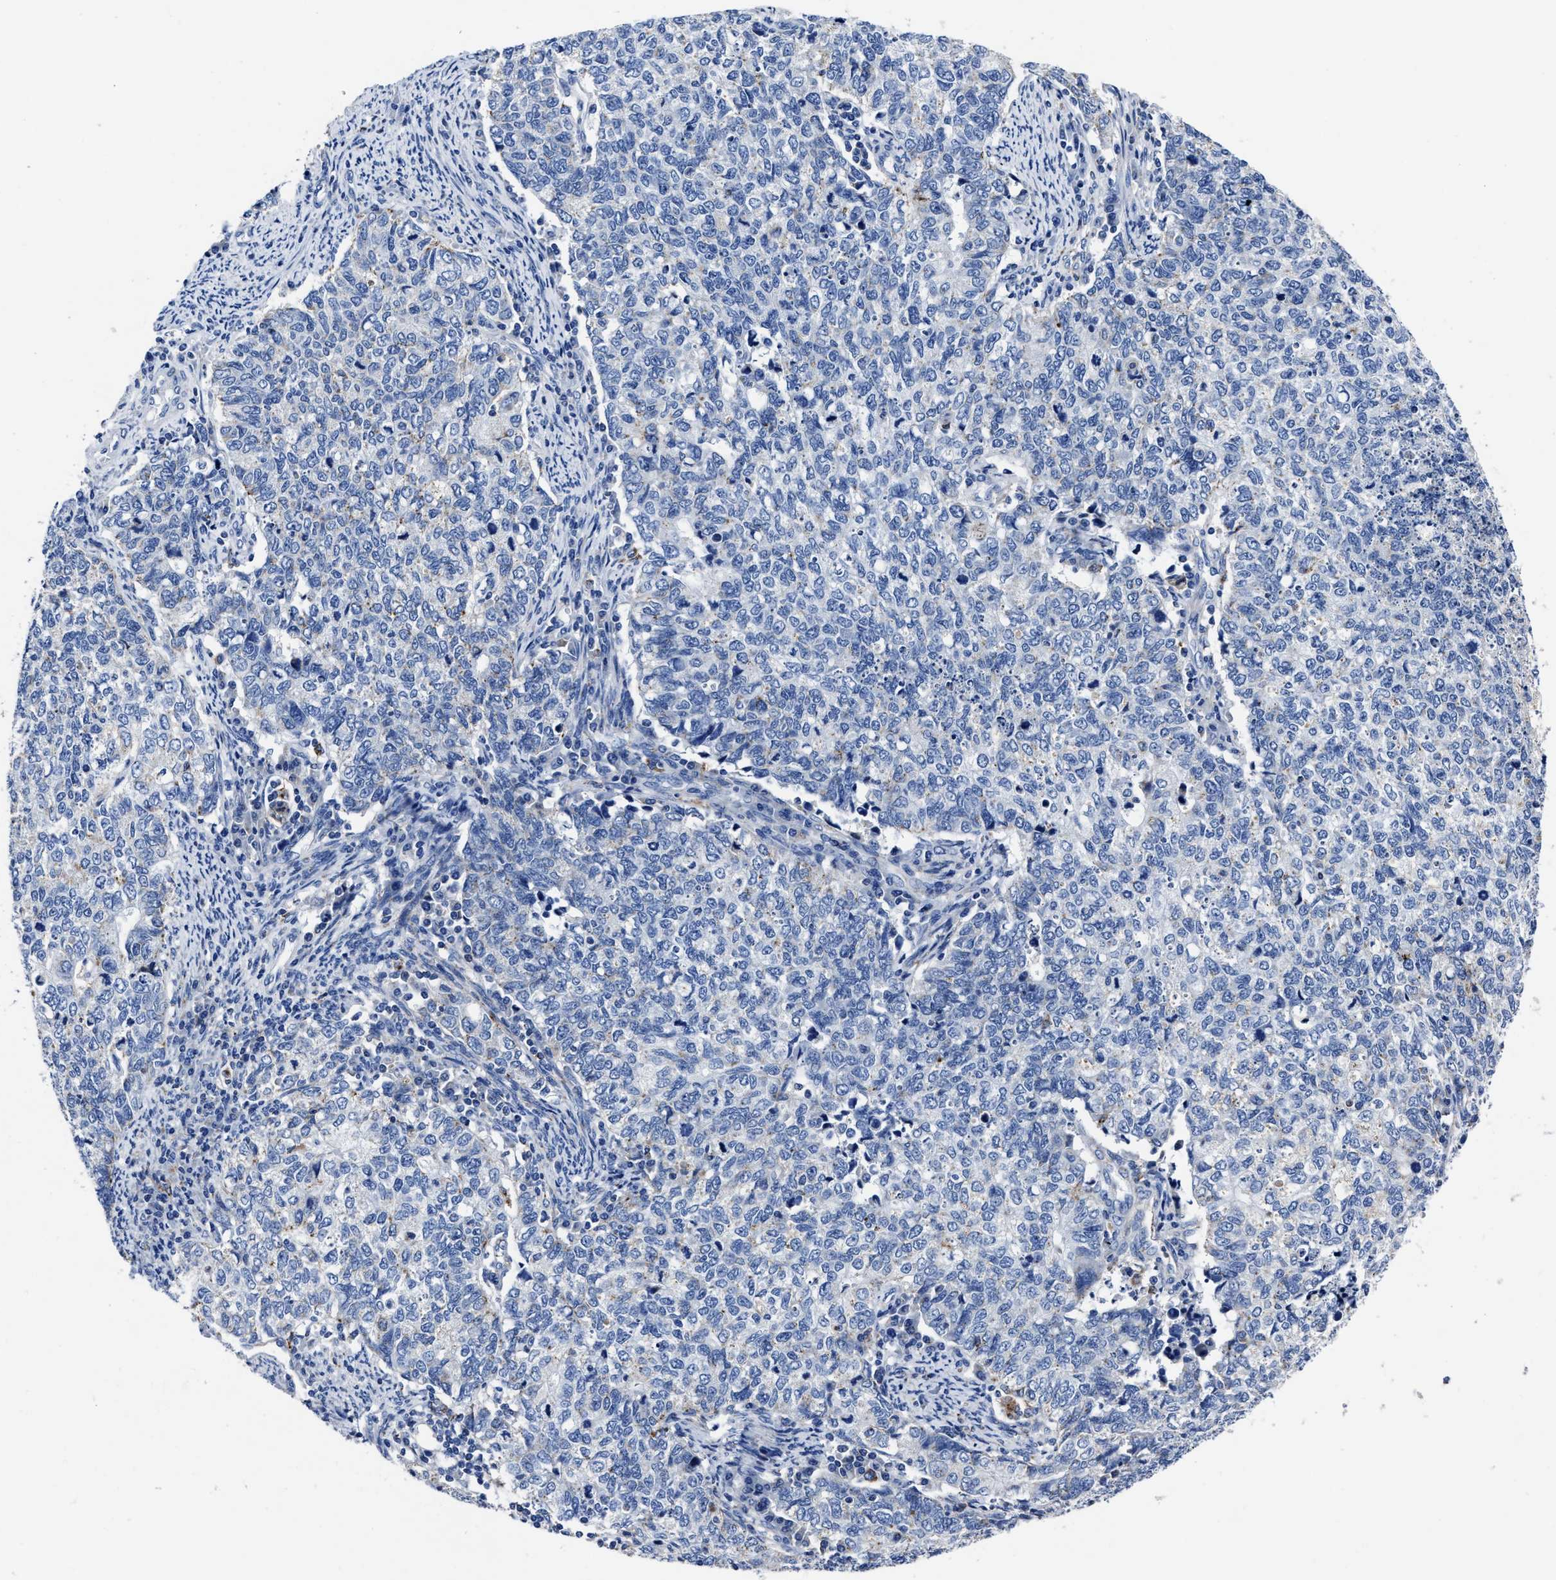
{"staining": {"intensity": "negative", "quantity": "none", "location": "none"}, "tissue": "cervical cancer", "cell_type": "Tumor cells", "image_type": "cancer", "snomed": [{"axis": "morphology", "description": "Squamous cell carcinoma, NOS"}, {"axis": "topography", "description": "Cervix"}], "caption": "The IHC histopathology image has no significant positivity in tumor cells of cervical cancer tissue. (DAB immunohistochemistry (IHC) visualized using brightfield microscopy, high magnification).", "gene": "LAMTOR4", "patient": {"sex": "female", "age": 63}}